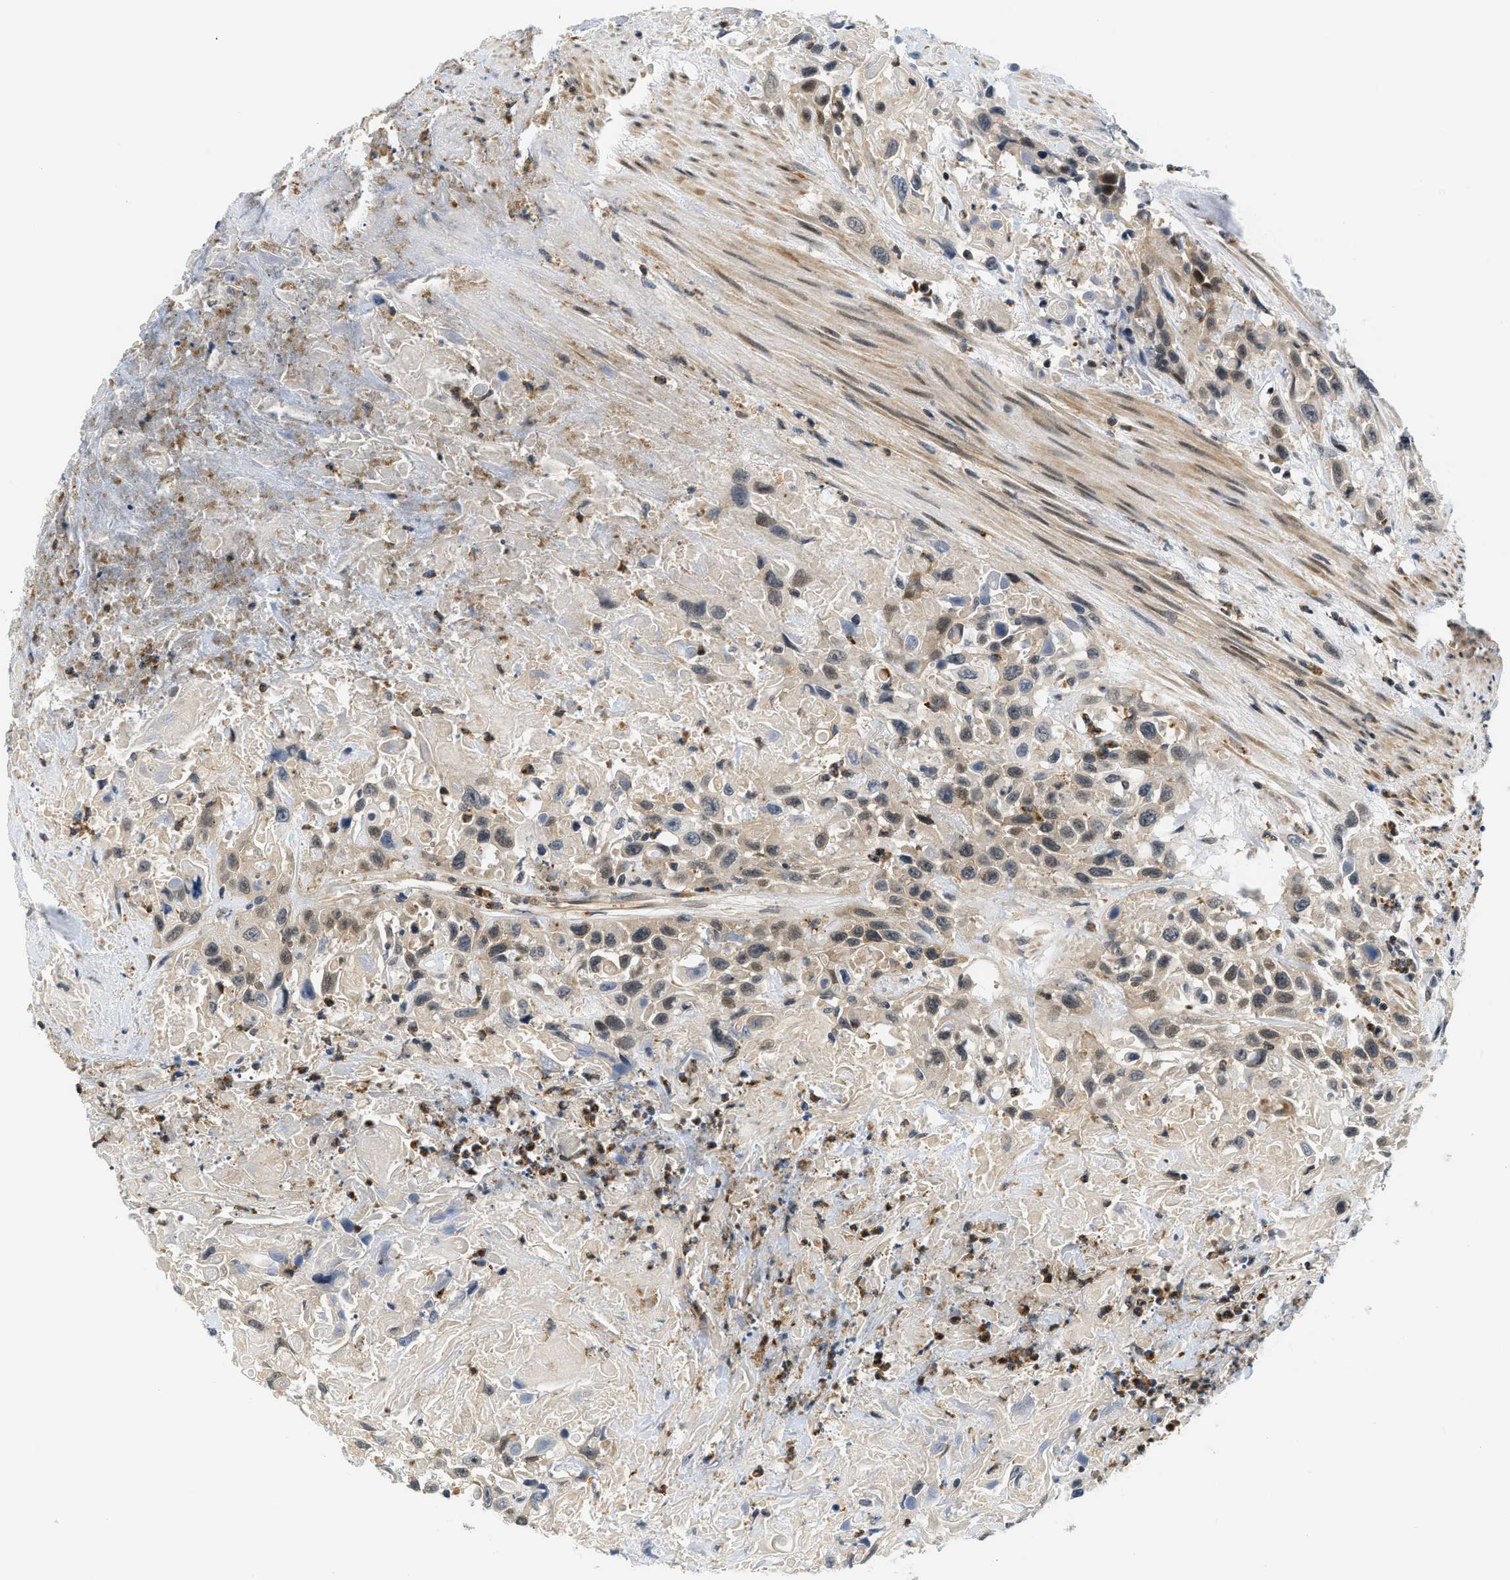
{"staining": {"intensity": "weak", "quantity": "25%-75%", "location": "cytoplasmic/membranous,nuclear"}, "tissue": "urothelial cancer", "cell_type": "Tumor cells", "image_type": "cancer", "snomed": [{"axis": "morphology", "description": "Urothelial carcinoma, High grade"}, {"axis": "topography", "description": "Urinary bladder"}], "caption": "Immunohistochemistry (IHC) (DAB (3,3'-diaminobenzidine)) staining of urothelial carcinoma (high-grade) shows weak cytoplasmic/membranous and nuclear protein positivity in about 25%-75% of tumor cells.", "gene": "KMT2A", "patient": {"sex": "female", "age": 84}}